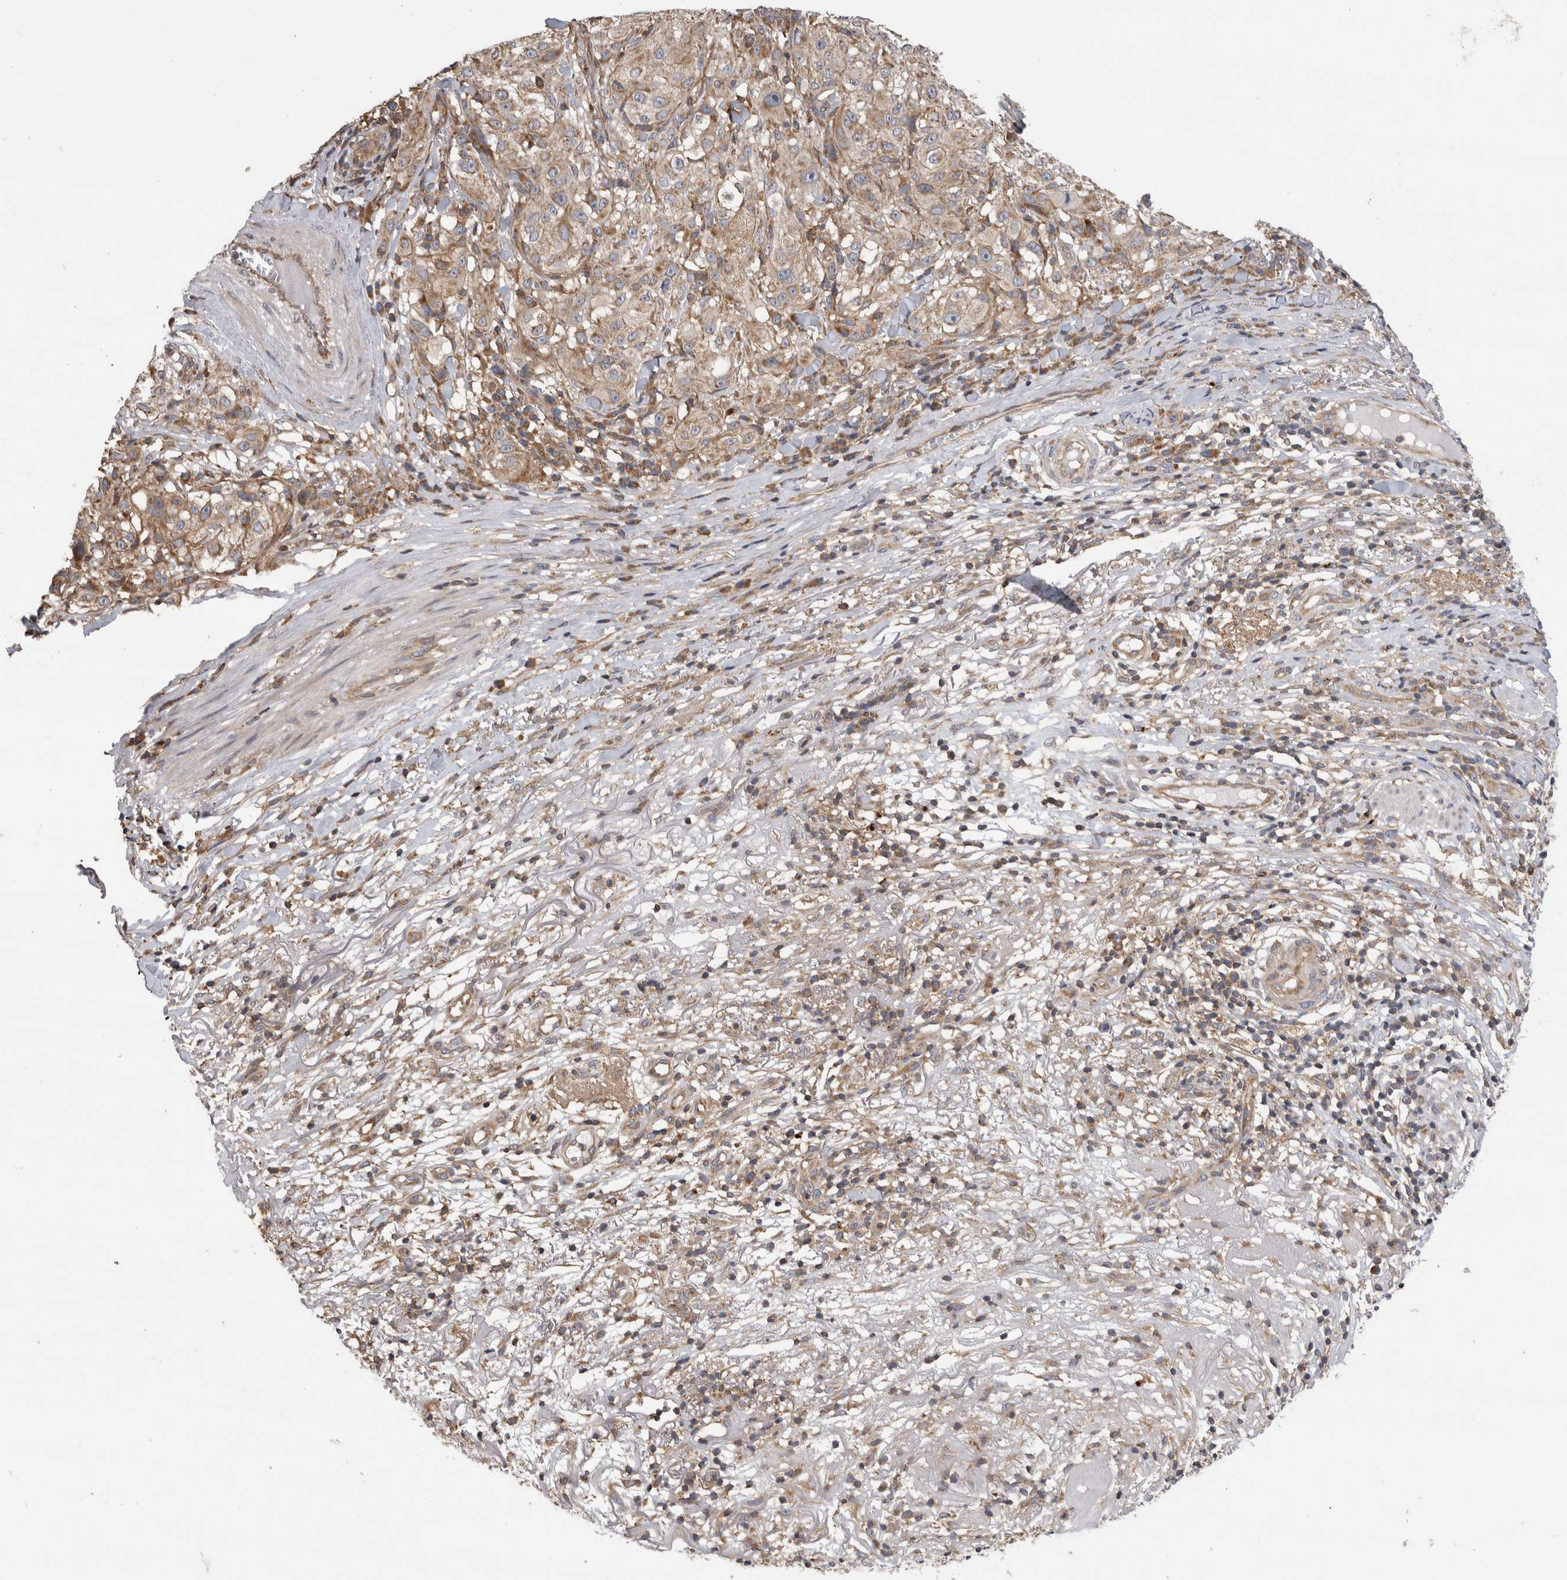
{"staining": {"intensity": "weak", "quantity": ">75%", "location": "cytoplasmic/membranous"}, "tissue": "melanoma", "cell_type": "Tumor cells", "image_type": "cancer", "snomed": [{"axis": "morphology", "description": "Necrosis, NOS"}, {"axis": "morphology", "description": "Malignant melanoma, NOS"}, {"axis": "topography", "description": "Skin"}], "caption": "Immunohistochemistry (IHC) (DAB (3,3'-diaminobenzidine)) staining of melanoma demonstrates weak cytoplasmic/membranous protein expression in about >75% of tumor cells.", "gene": "GRIK2", "patient": {"sex": "female", "age": 87}}